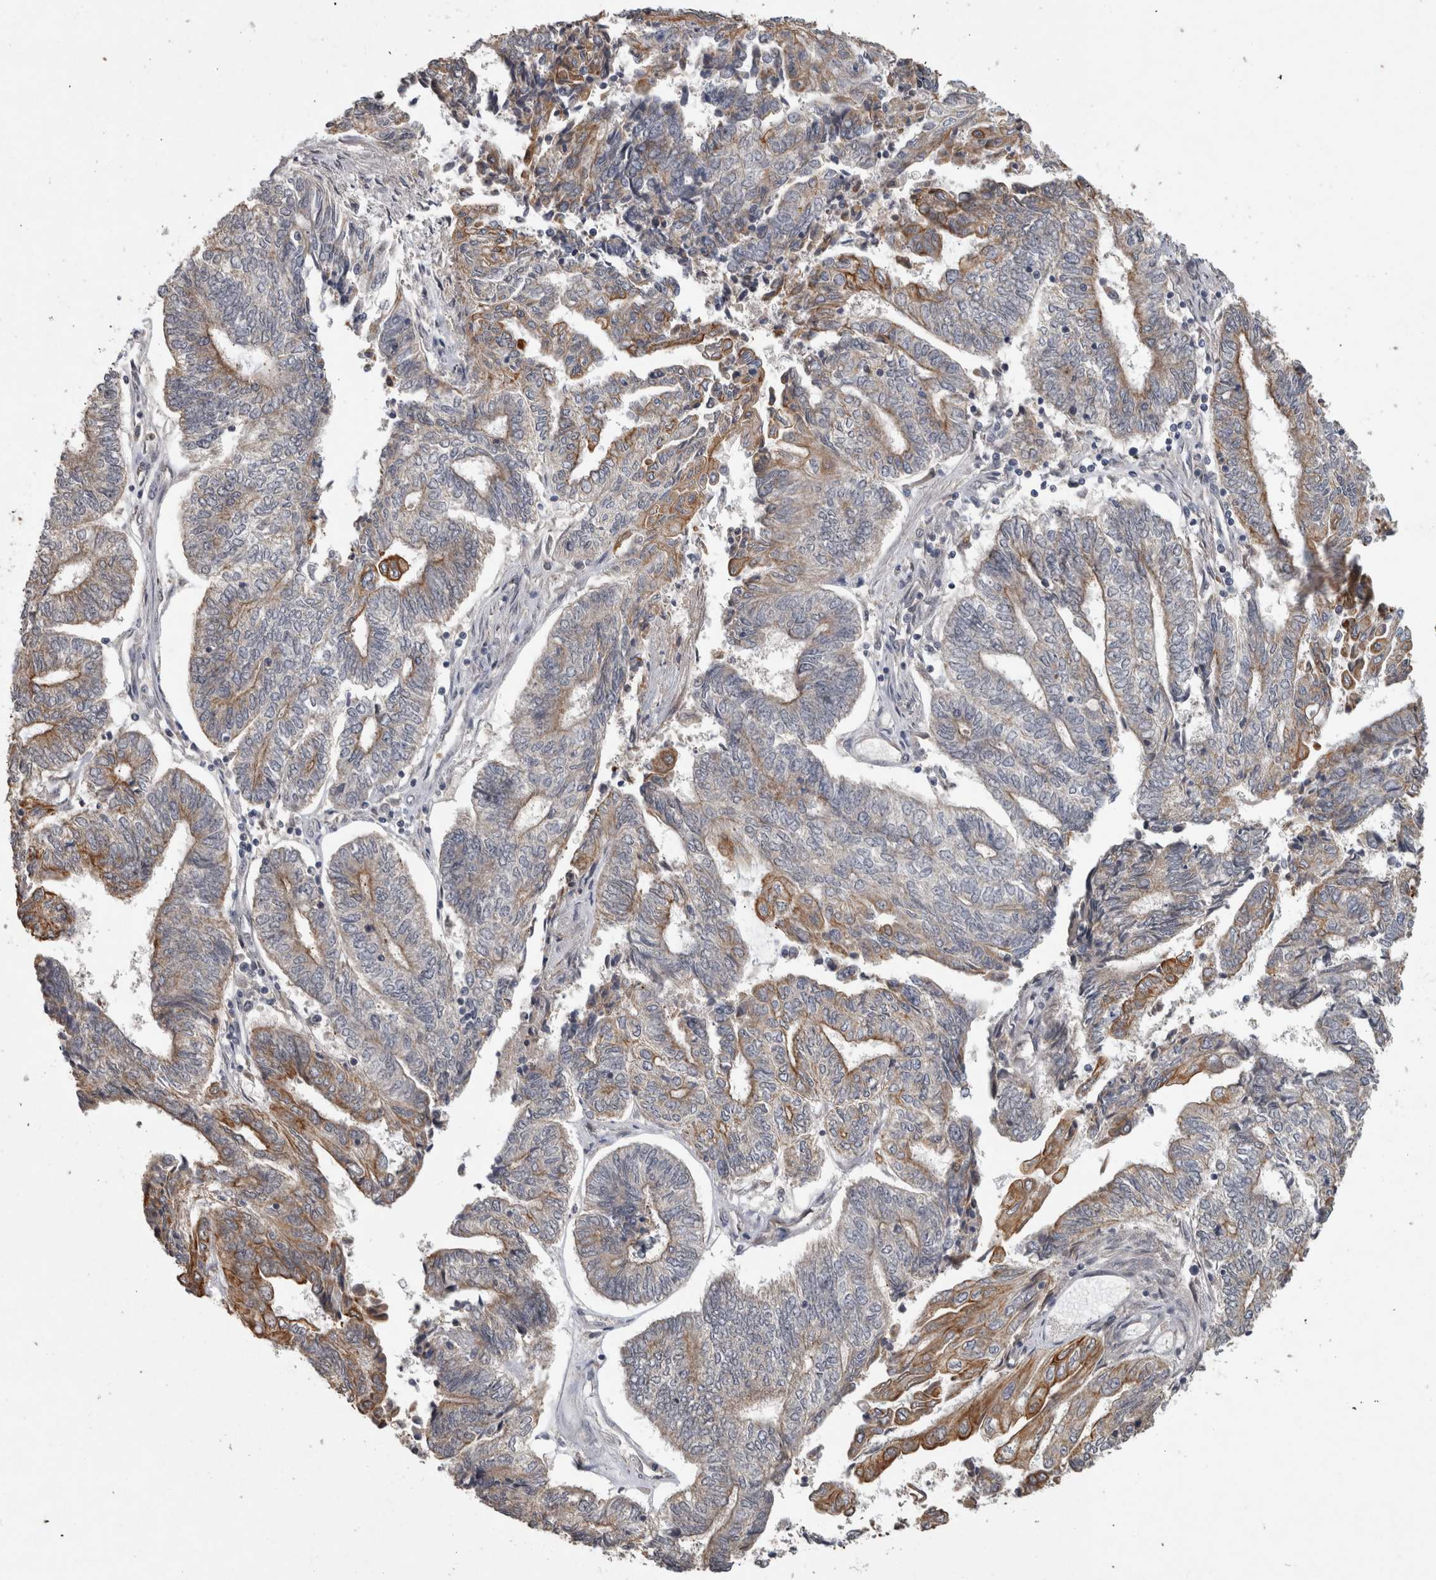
{"staining": {"intensity": "moderate", "quantity": "<25%", "location": "cytoplasmic/membranous"}, "tissue": "endometrial cancer", "cell_type": "Tumor cells", "image_type": "cancer", "snomed": [{"axis": "morphology", "description": "Adenocarcinoma, NOS"}, {"axis": "topography", "description": "Uterus"}, {"axis": "topography", "description": "Endometrium"}], "caption": "The immunohistochemical stain labels moderate cytoplasmic/membranous expression in tumor cells of endometrial cancer tissue.", "gene": "RHPN1", "patient": {"sex": "female", "age": 70}}